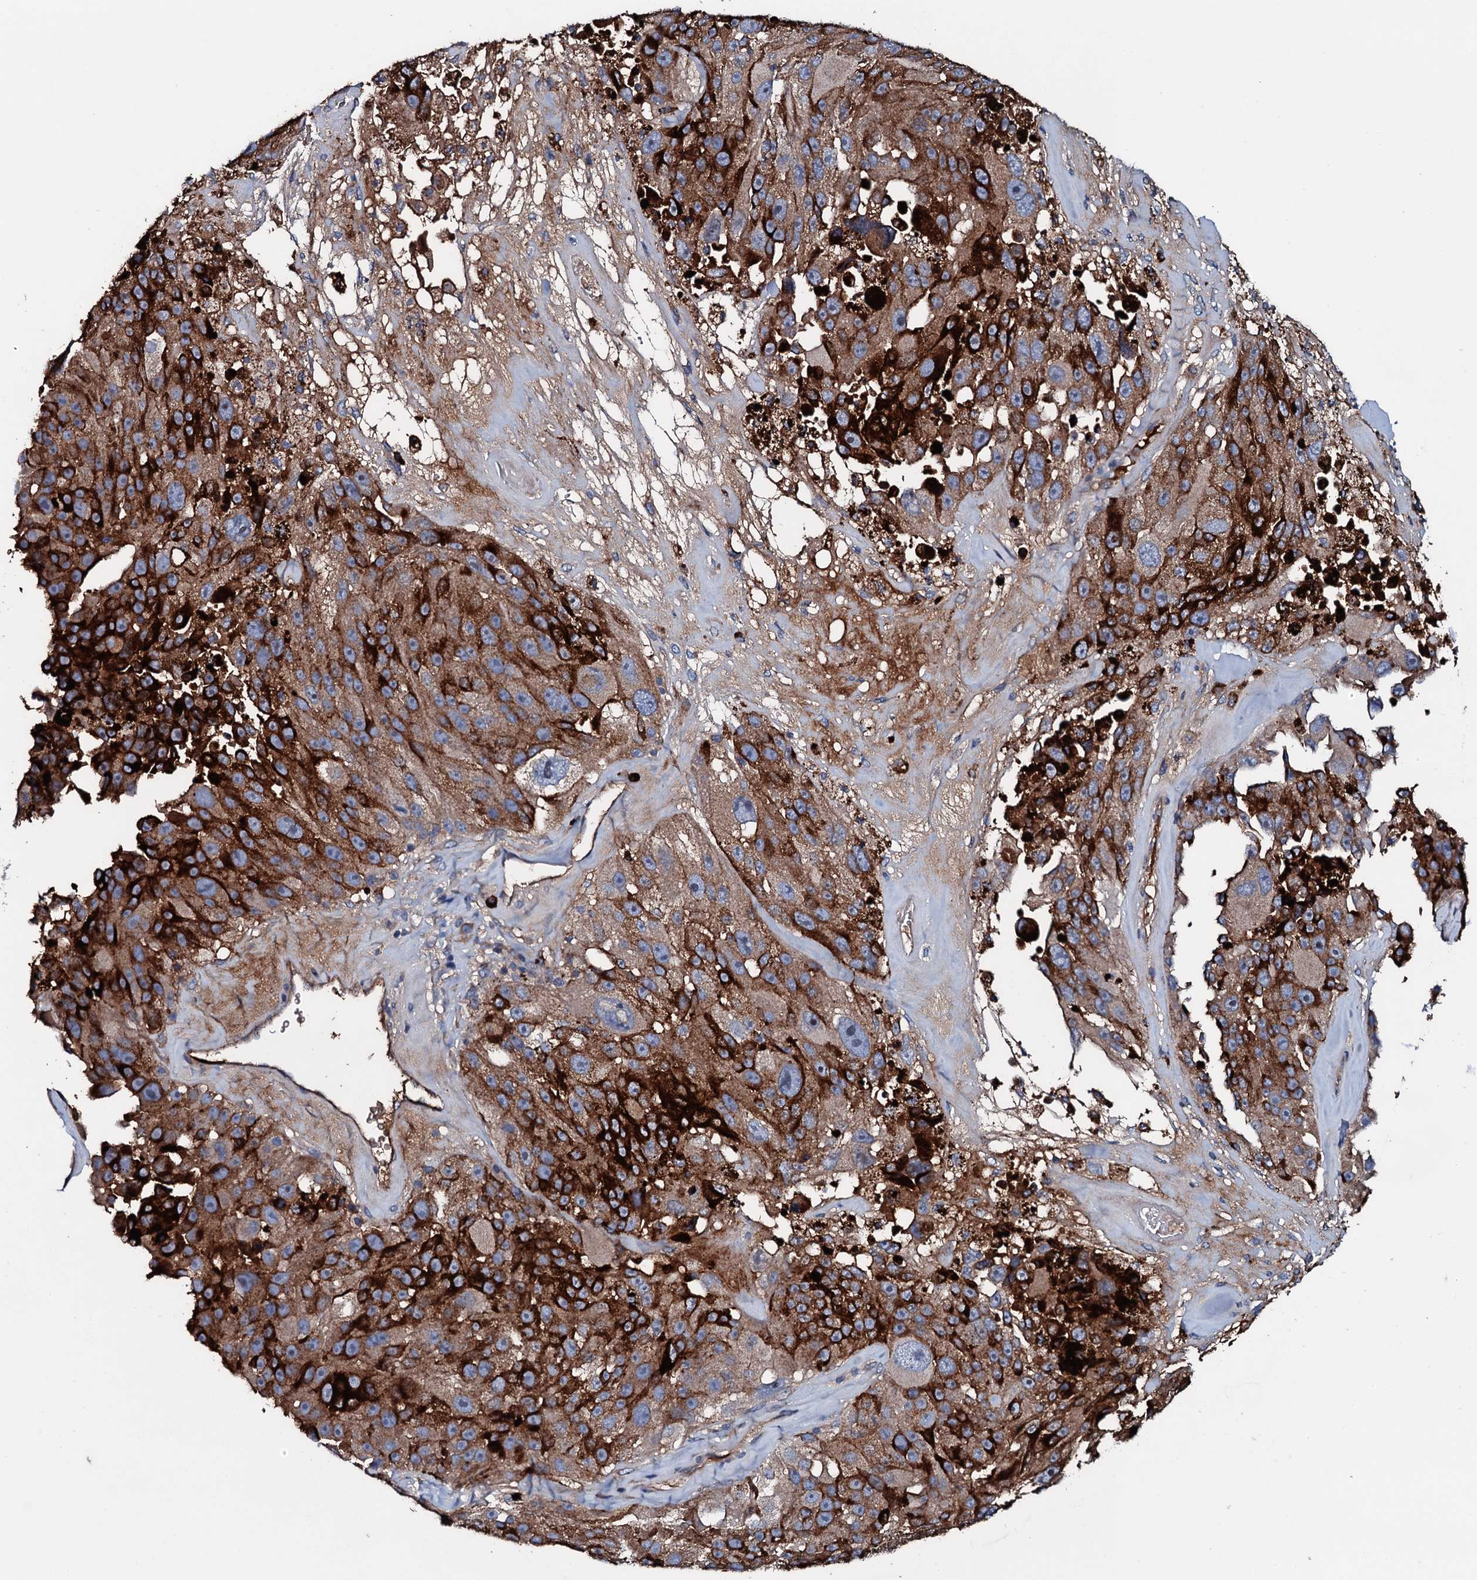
{"staining": {"intensity": "strong", "quantity": ">75%", "location": "cytoplasmic/membranous"}, "tissue": "melanoma", "cell_type": "Tumor cells", "image_type": "cancer", "snomed": [{"axis": "morphology", "description": "Malignant melanoma, Metastatic site"}, {"axis": "topography", "description": "Lymph node"}], "caption": "The histopathology image displays immunohistochemical staining of malignant melanoma (metastatic site). There is strong cytoplasmic/membranous expression is seen in approximately >75% of tumor cells. The protein is stained brown, and the nuclei are stained in blue (DAB (3,3'-diaminobenzidine) IHC with brightfield microscopy, high magnification).", "gene": "NEK1", "patient": {"sex": "male", "age": 62}}